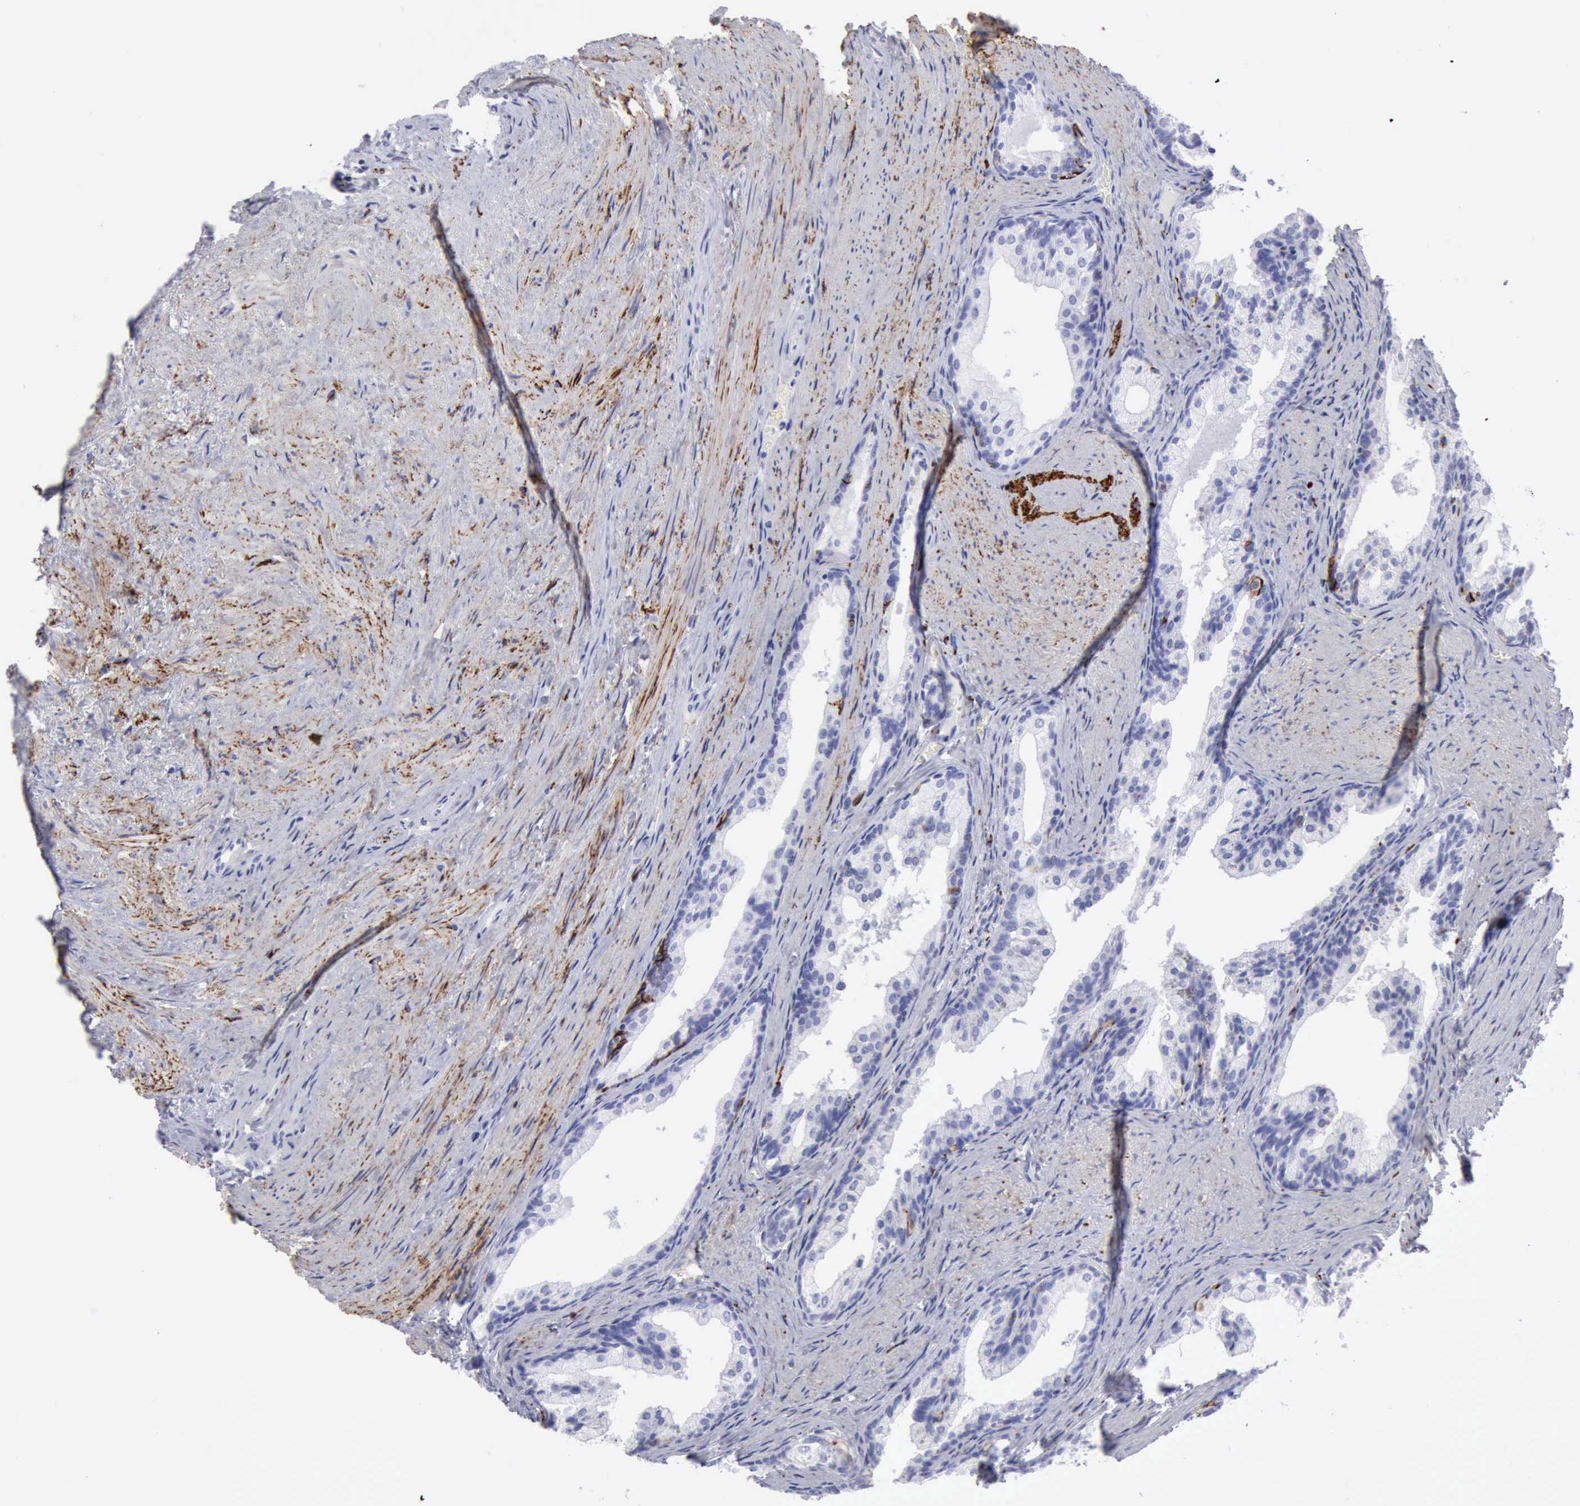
{"staining": {"intensity": "negative", "quantity": "none", "location": "none"}, "tissue": "prostate cancer", "cell_type": "Tumor cells", "image_type": "cancer", "snomed": [{"axis": "morphology", "description": "Adenocarcinoma, Medium grade"}, {"axis": "topography", "description": "Prostate"}], "caption": "A histopathology image of prostate cancer (medium-grade adenocarcinoma) stained for a protein displays no brown staining in tumor cells. (Stains: DAB immunohistochemistry with hematoxylin counter stain, Microscopy: brightfield microscopy at high magnification).", "gene": "NCAM1", "patient": {"sex": "male", "age": 60}}